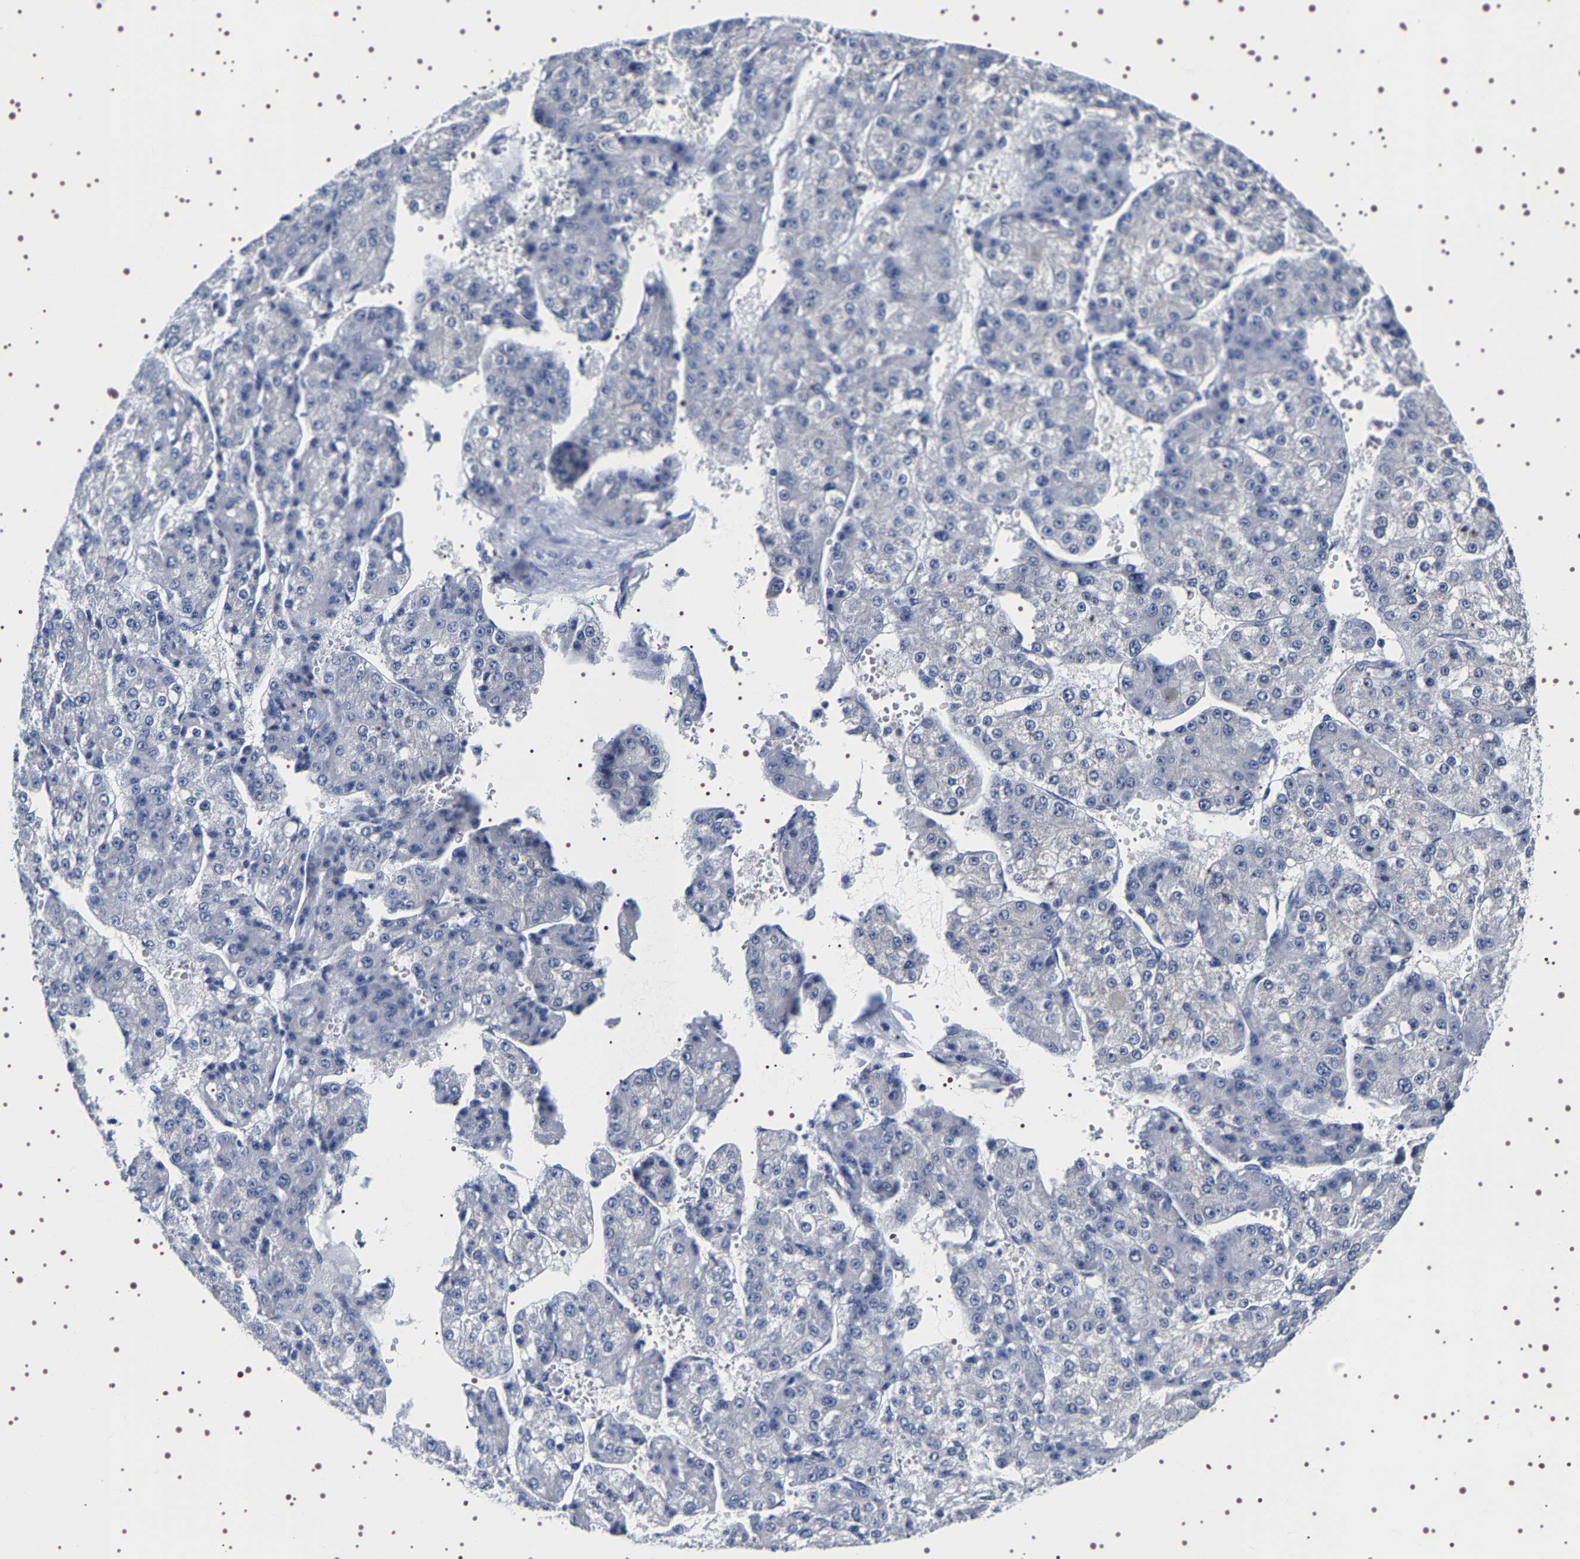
{"staining": {"intensity": "negative", "quantity": "none", "location": "none"}, "tissue": "liver cancer", "cell_type": "Tumor cells", "image_type": "cancer", "snomed": [{"axis": "morphology", "description": "Carcinoma, Hepatocellular, NOS"}, {"axis": "topography", "description": "Liver"}], "caption": "High power microscopy histopathology image of an immunohistochemistry (IHC) photomicrograph of liver hepatocellular carcinoma, revealing no significant positivity in tumor cells.", "gene": "UBQLN3", "patient": {"sex": "female", "age": 73}}